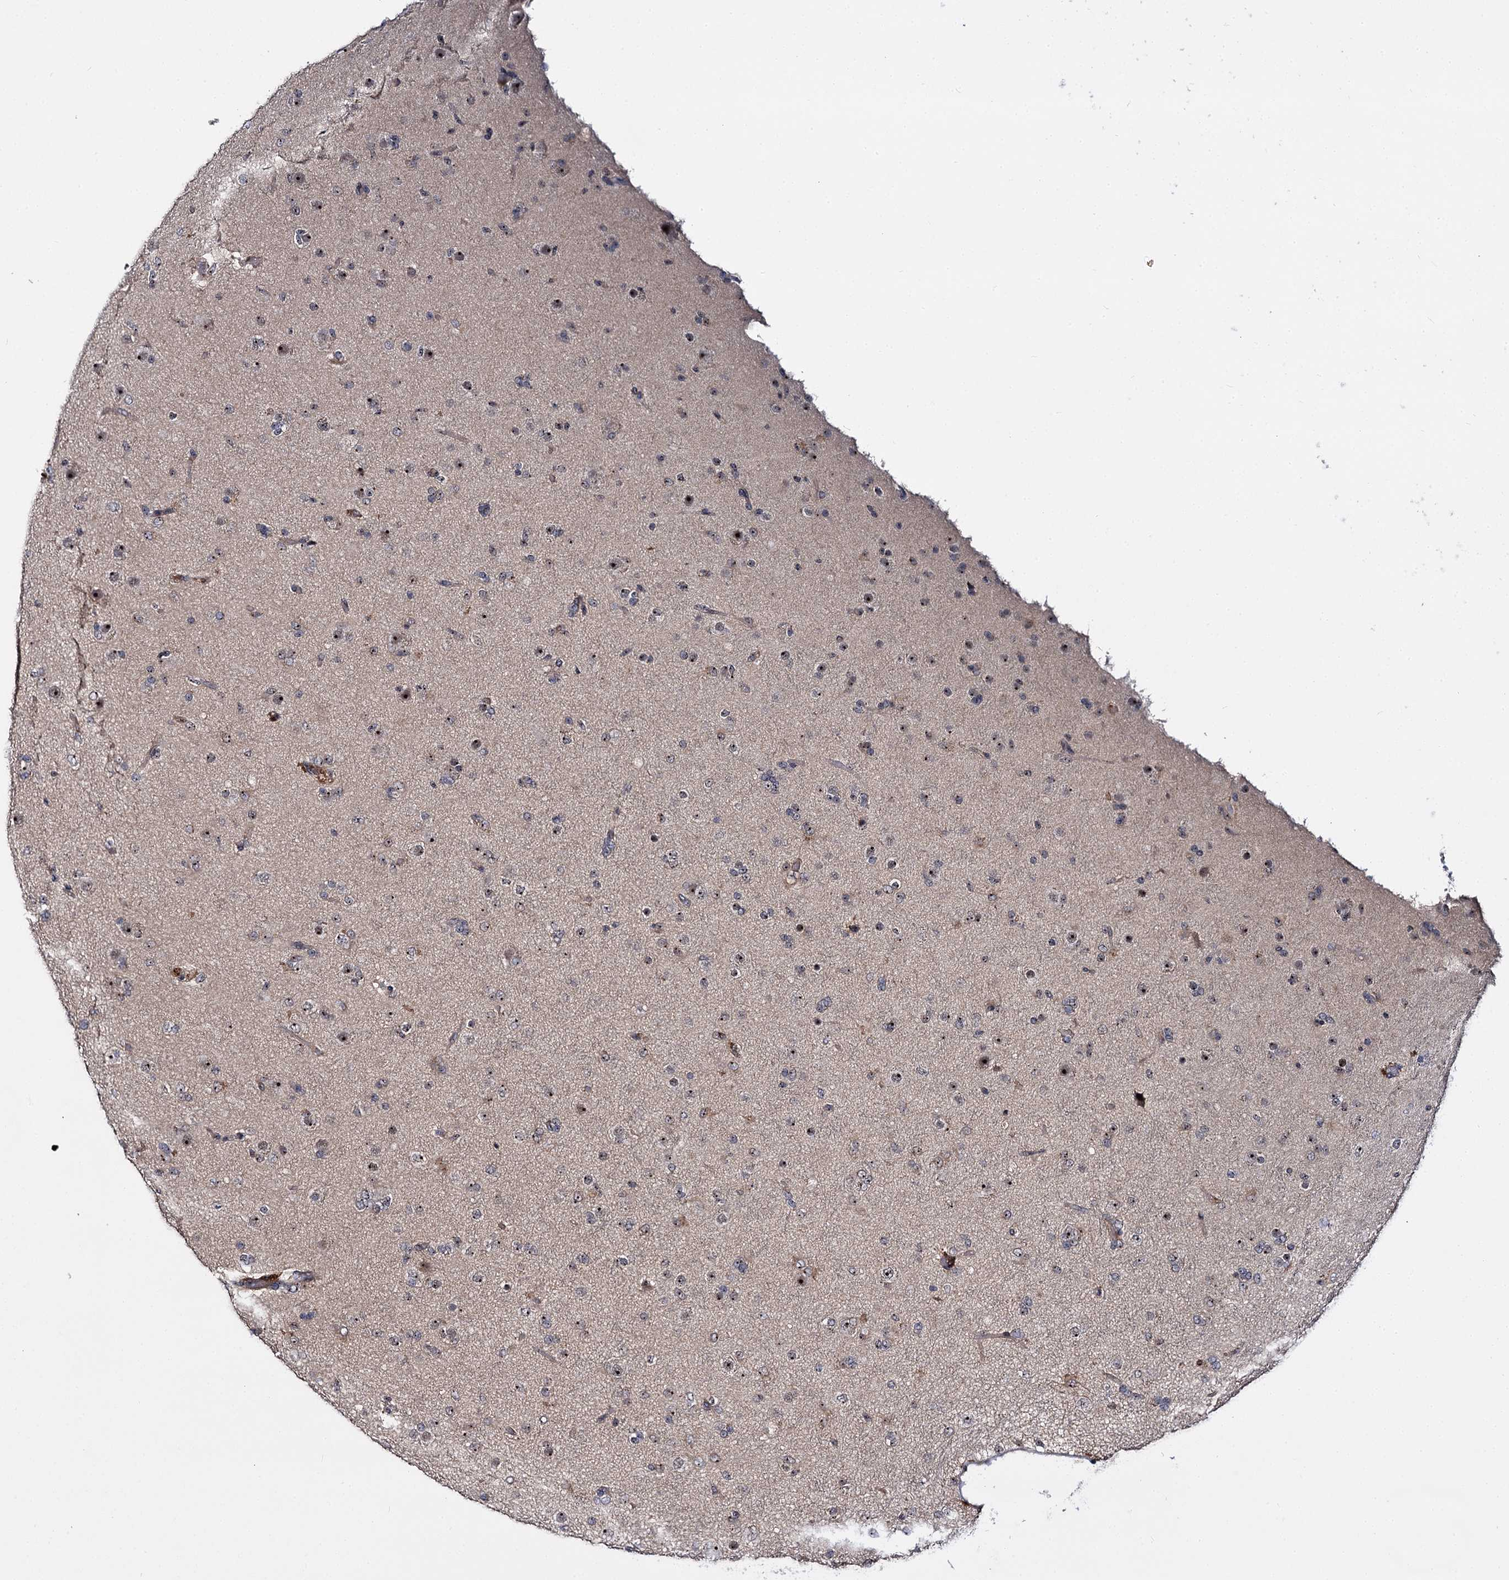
{"staining": {"intensity": "moderate", "quantity": "25%-75%", "location": "nuclear"}, "tissue": "glioma", "cell_type": "Tumor cells", "image_type": "cancer", "snomed": [{"axis": "morphology", "description": "Glioma, malignant, Low grade"}, {"axis": "topography", "description": "Brain"}], "caption": "Tumor cells show medium levels of moderate nuclear staining in about 25%-75% of cells in human glioma.", "gene": "SUPT20H", "patient": {"sex": "male", "age": 65}}